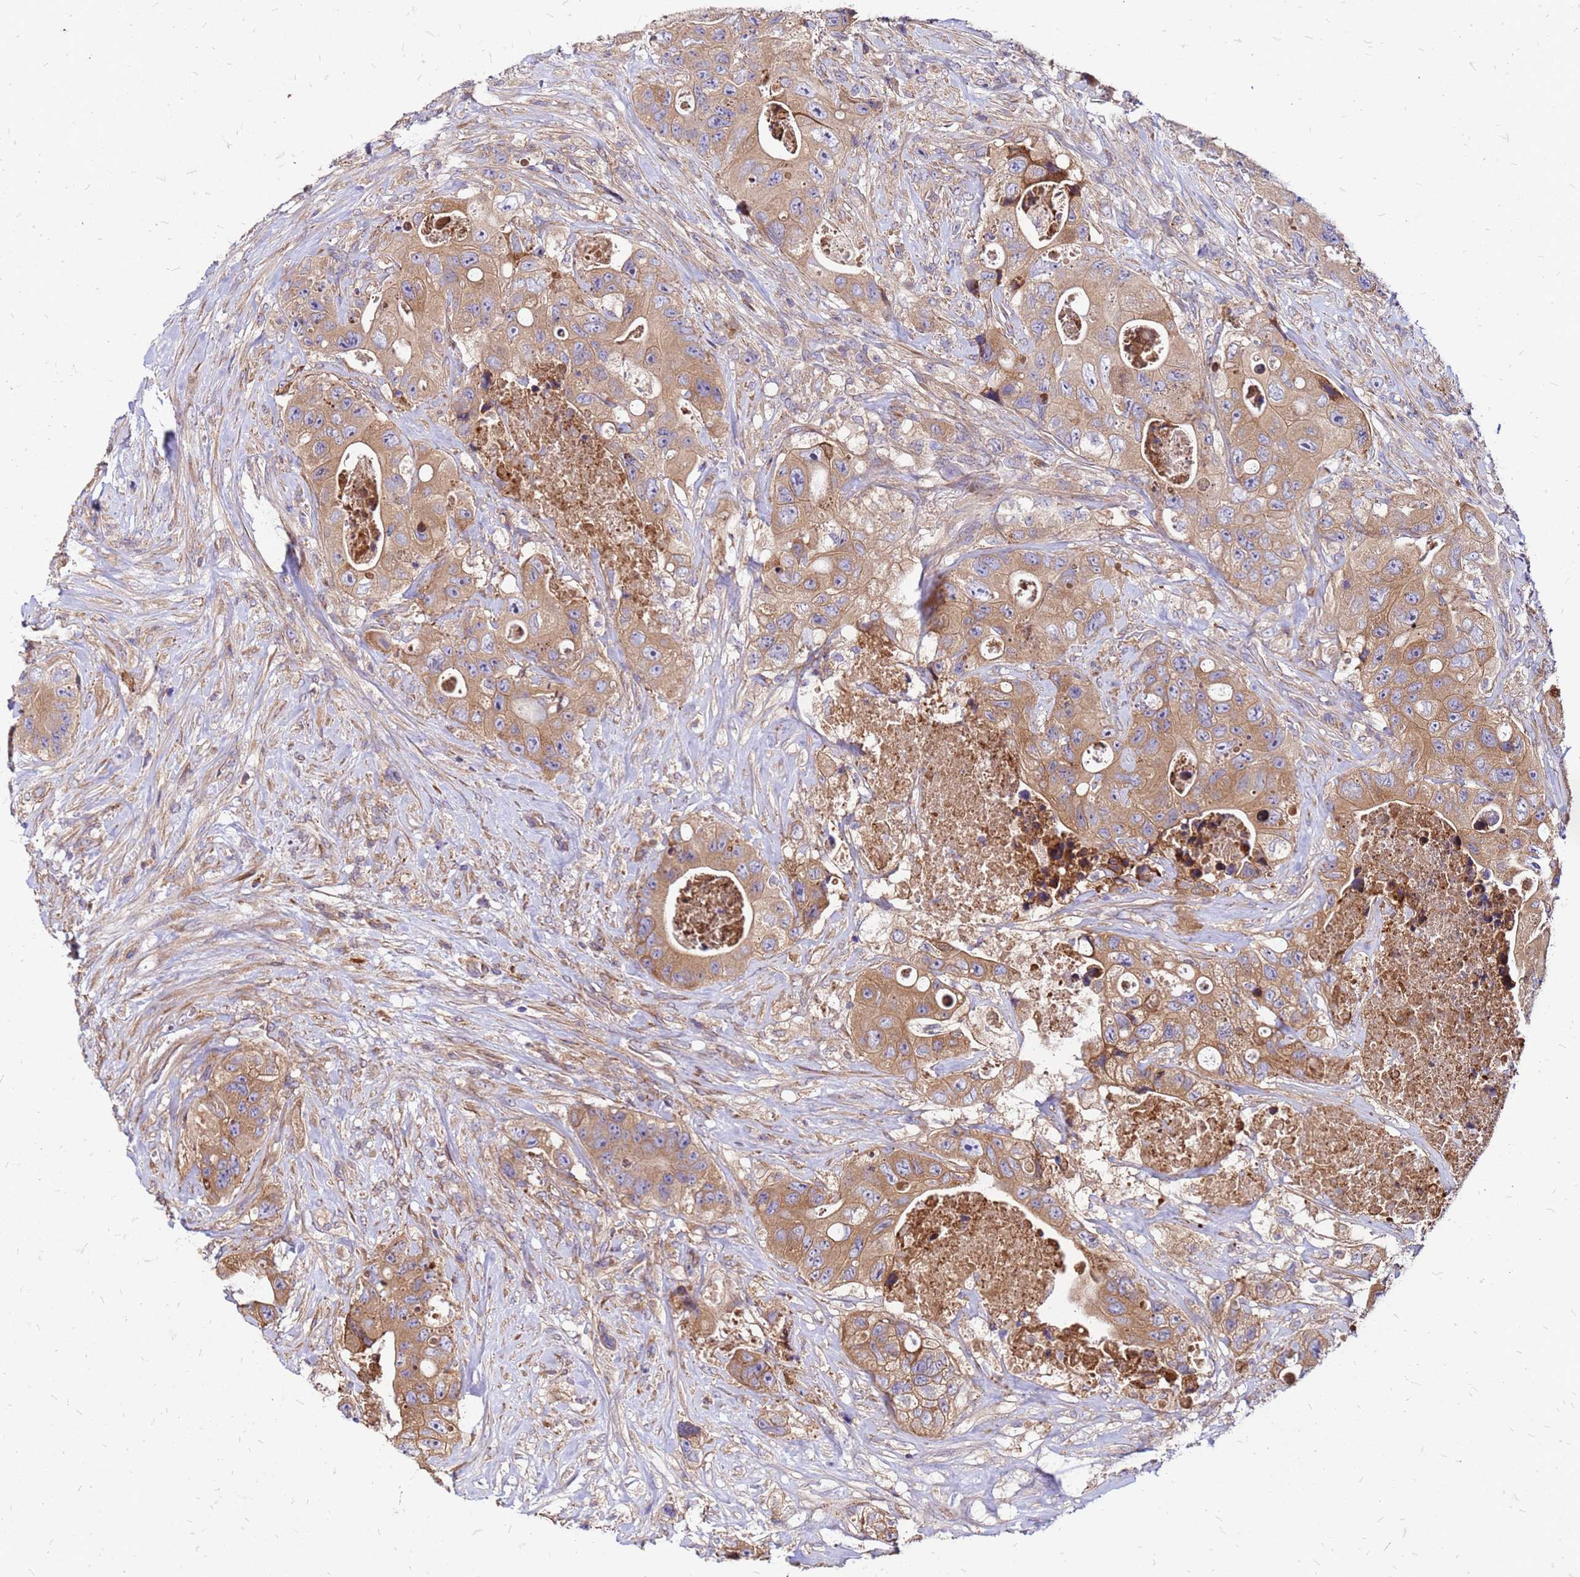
{"staining": {"intensity": "moderate", "quantity": ">75%", "location": "cytoplasmic/membranous"}, "tissue": "colorectal cancer", "cell_type": "Tumor cells", "image_type": "cancer", "snomed": [{"axis": "morphology", "description": "Adenocarcinoma, NOS"}, {"axis": "topography", "description": "Colon"}], "caption": "This histopathology image demonstrates IHC staining of adenocarcinoma (colorectal), with medium moderate cytoplasmic/membranous staining in about >75% of tumor cells.", "gene": "VMO1", "patient": {"sex": "female", "age": 46}}